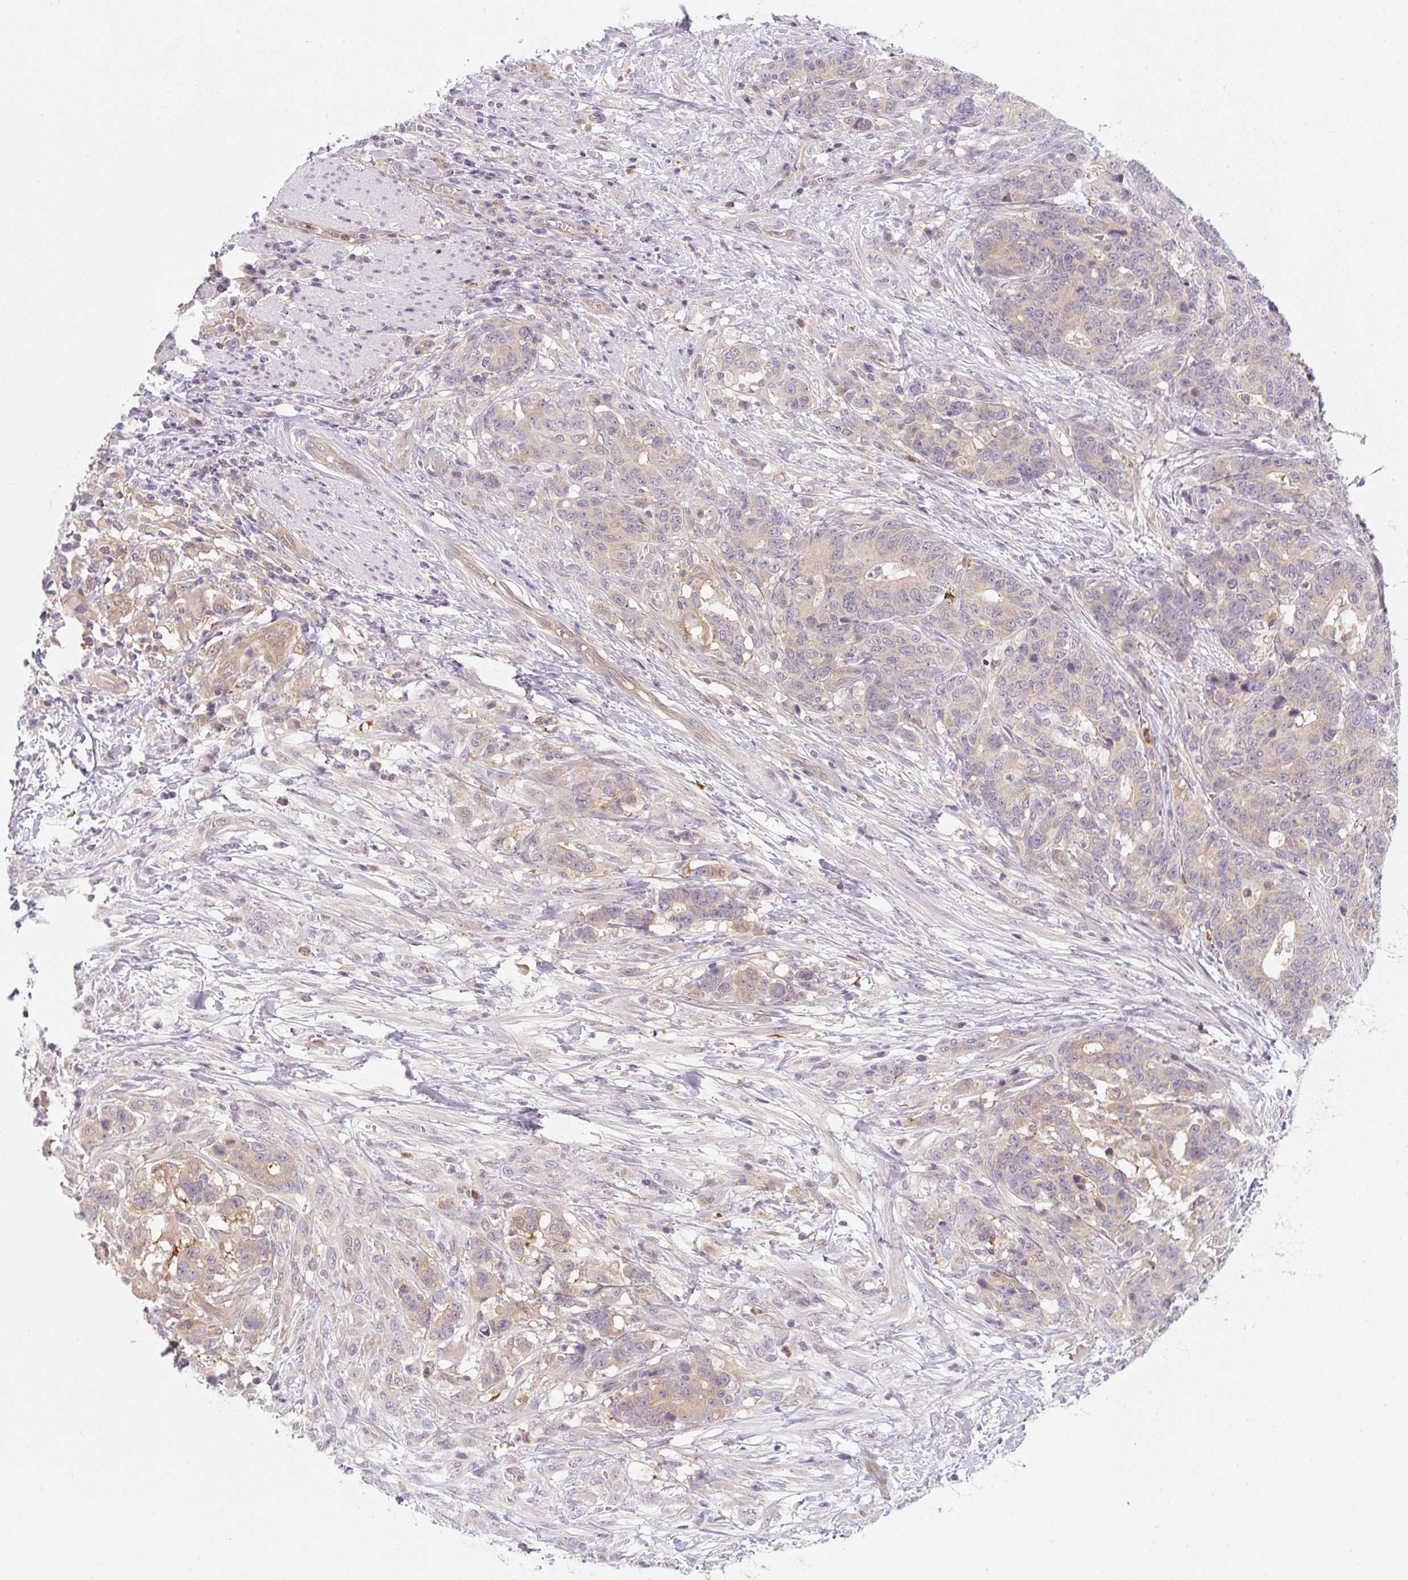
{"staining": {"intensity": "weak", "quantity": "<25%", "location": "cytoplasmic/membranous"}, "tissue": "stomach cancer", "cell_type": "Tumor cells", "image_type": "cancer", "snomed": [{"axis": "morphology", "description": "Normal tissue, NOS"}, {"axis": "morphology", "description": "Adenocarcinoma, NOS"}, {"axis": "topography", "description": "Stomach"}], "caption": "There is no significant expression in tumor cells of stomach cancer. (DAB IHC, high magnification).", "gene": "OMA1", "patient": {"sex": "female", "age": 64}}